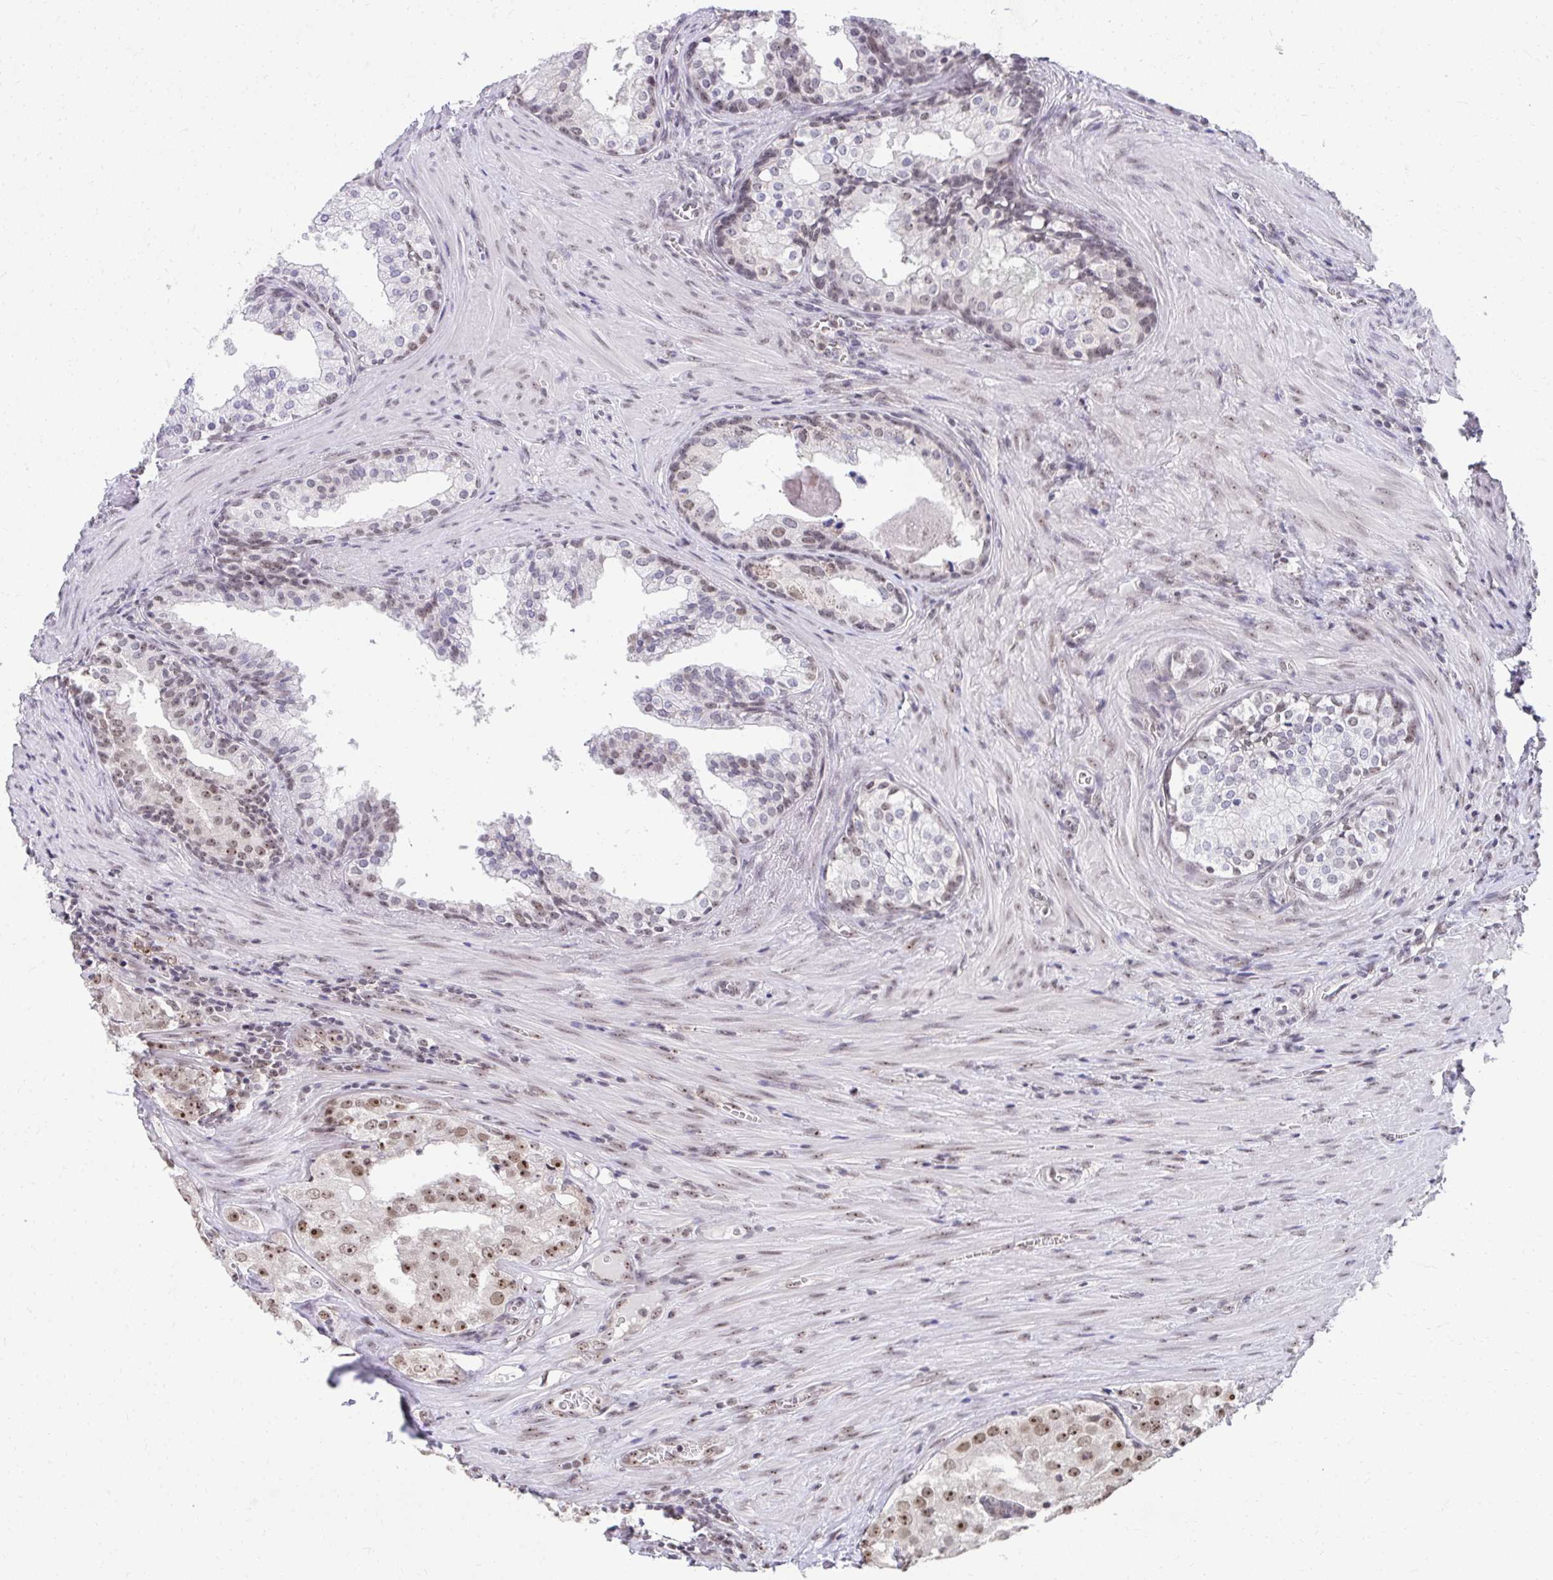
{"staining": {"intensity": "moderate", "quantity": ">75%", "location": "nuclear"}, "tissue": "prostate cancer", "cell_type": "Tumor cells", "image_type": "cancer", "snomed": [{"axis": "morphology", "description": "Adenocarcinoma, High grade"}, {"axis": "topography", "description": "Prostate"}], "caption": "Immunohistochemistry of prostate adenocarcinoma (high-grade) reveals medium levels of moderate nuclear positivity in about >75% of tumor cells.", "gene": "HIRA", "patient": {"sex": "male", "age": 68}}